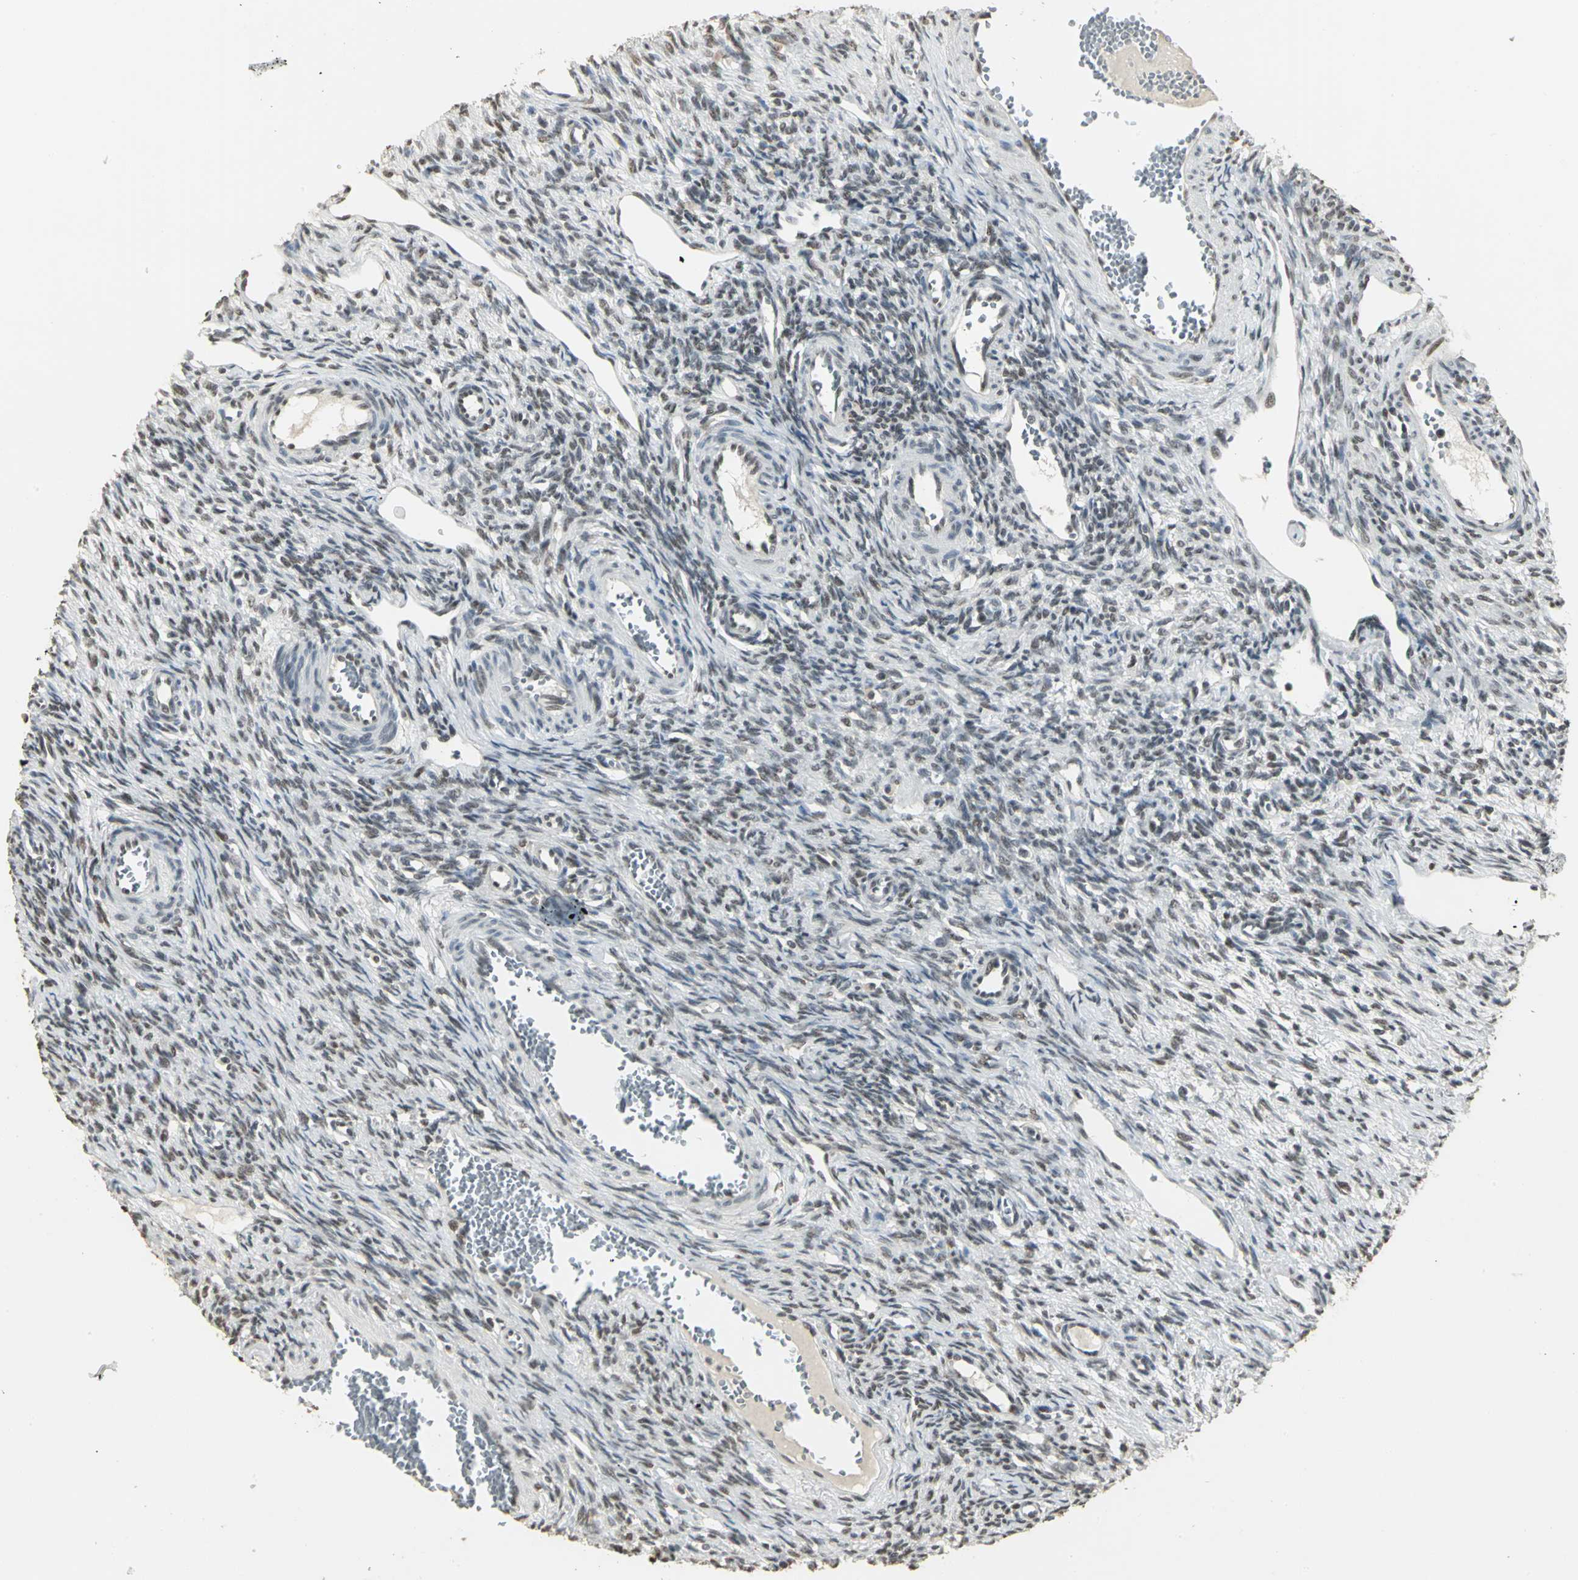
{"staining": {"intensity": "moderate", "quantity": ">75%", "location": "nuclear"}, "tissue": "ovary", "cell_type": "Ovarian stroma cells", "image_type": "normal", "snomed": [{"axis": "morphology", "description": "Normal tissue, NOS"}, {"axis": "topography", "description": "Ovary"}], "caption": "Moderate nuclear positivity is present in about >75% of ovarian stroma cells in unremarkable ovary. (brown staining indicates protein expression, while blue staining denotes nuclei).", "gene": "CBX3", "patient": {"sex": "female", "age": 33}}